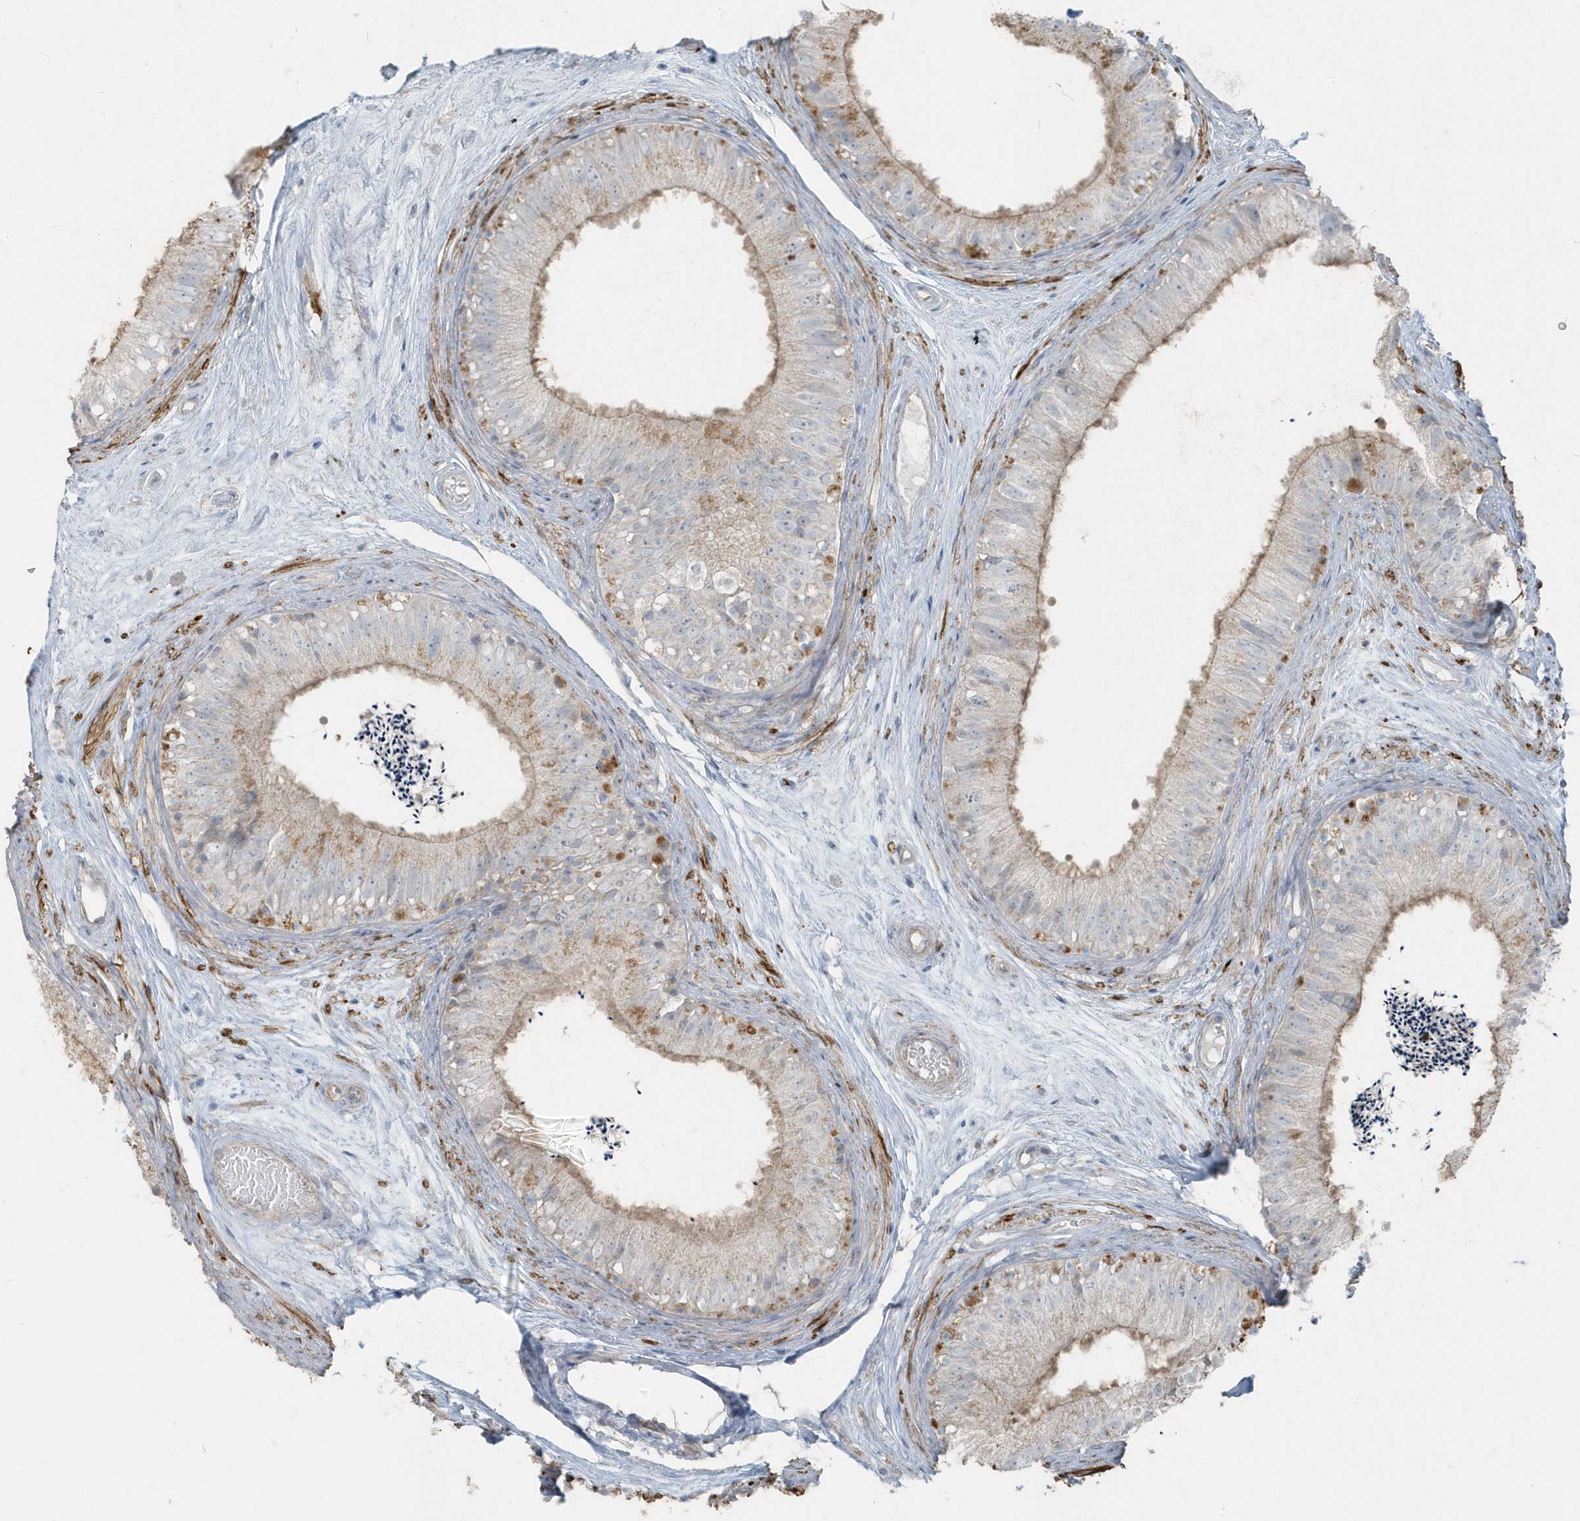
{"staining": {"intensity": "weak", "quantity": "25%-75%", "location": "cytoplasmic/membranous"}, "tissue": "epididymis", "cell_type": "Glandular cells", "image_type": "normal", "snomed": [{"axis": "morphology", "description": "Normal tissue, NOS"}, {"axis": "topography", "description": "Epididymis"}], "caption": "This micrograph reveals IHC staining of normal human epididymis, with low weak cytoplasmic/membranous positivity in about 25%-75% of glandular cells.", "gene": "ACTC1", "patient": {"sex": "male", "age": 77}}